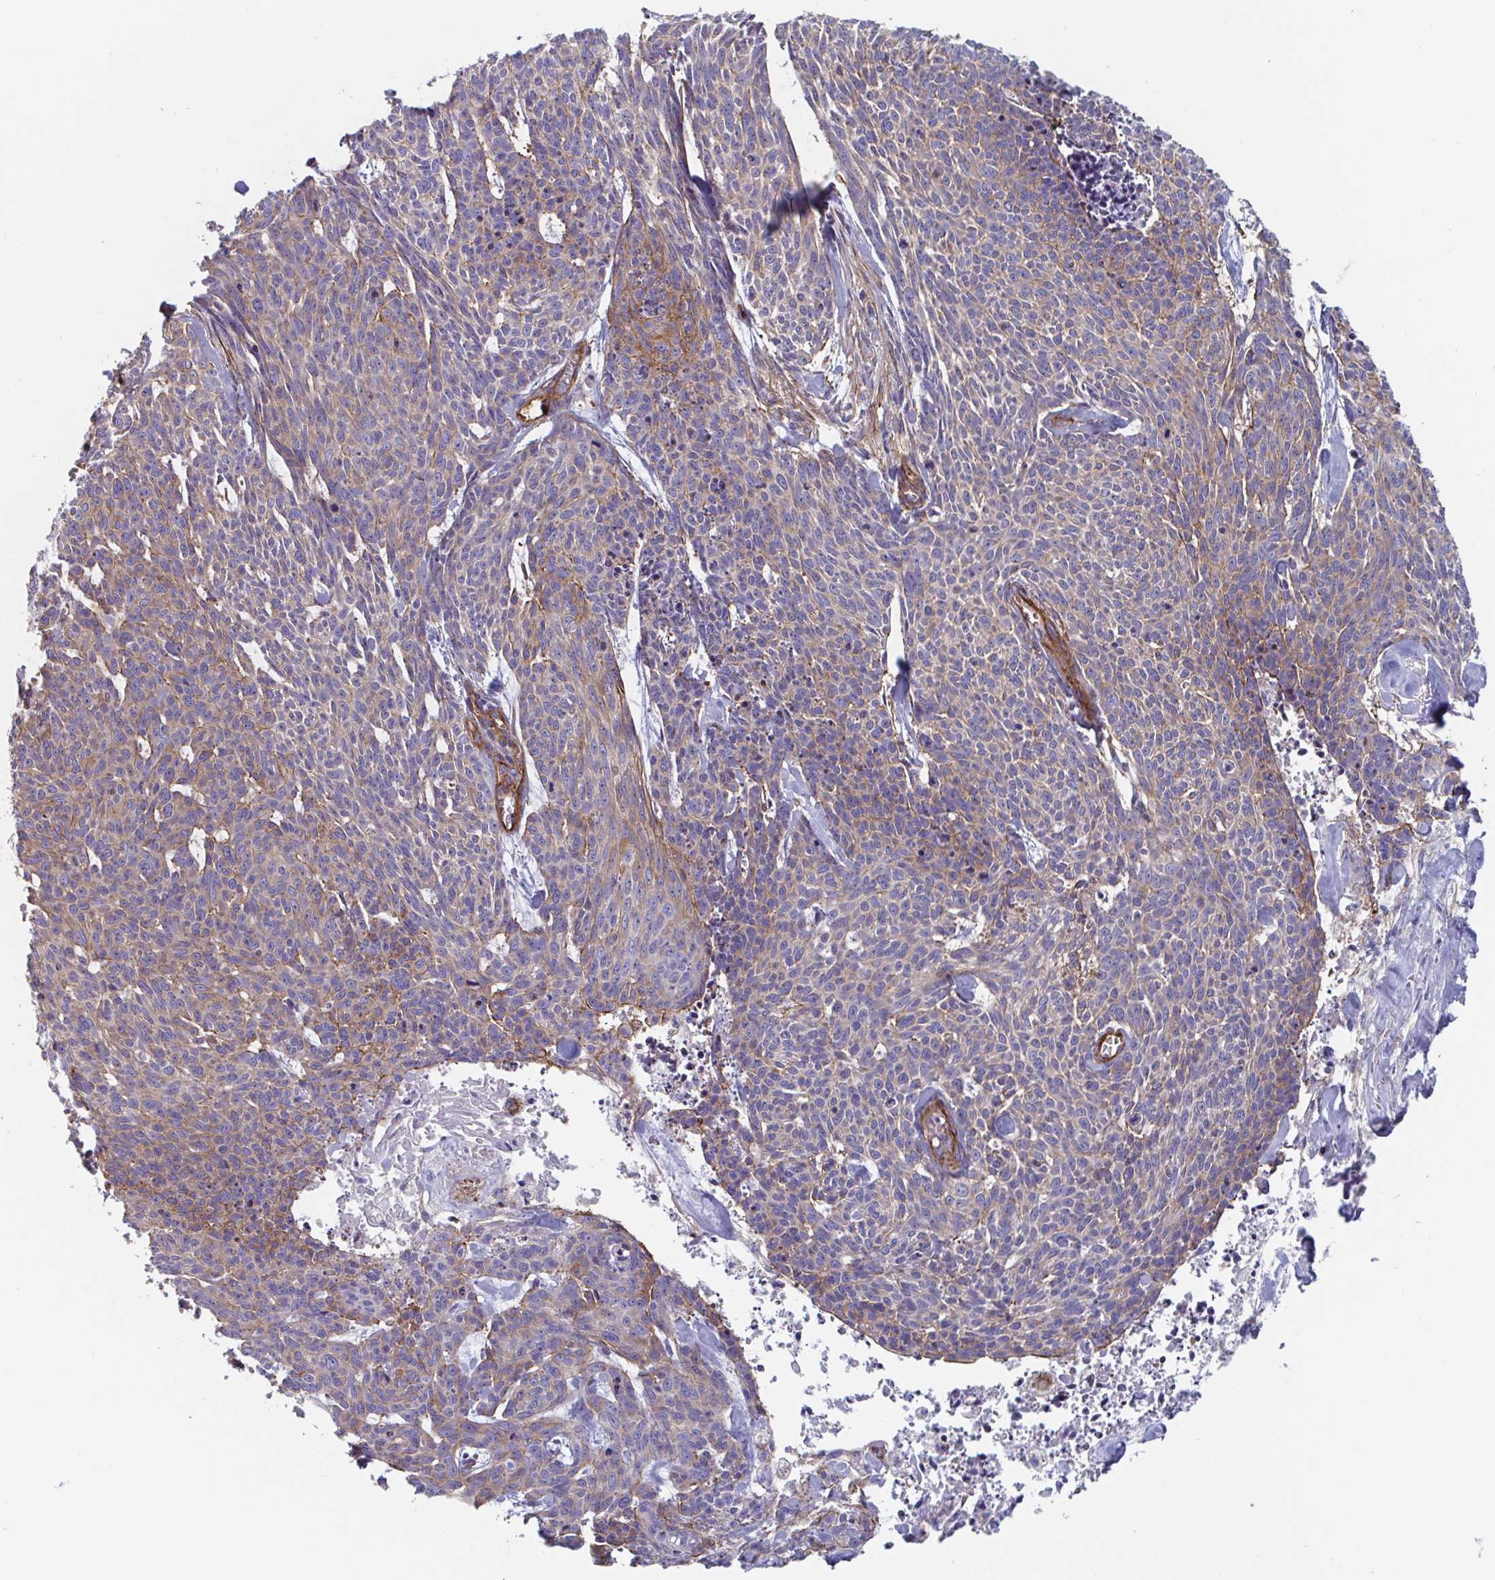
{"staining": {"intensity": "moderate", "quantity": "25%-75%", "location": "cytoplasmic/membranous"}, "tissue": "skin cancer", "cell_type": "Tumor cells", "image_type": "cancer", "snomed": [{"axis": "morphology", "description": "Basal cell carcinoma"}, {"axis": "topography", "description": "Skin"}], "caption": "Skin basal cell carcinoma was stained to show a protein in brown. There is medium levels of moderate cytoplasmic/membranous staining in about 25%-75% of tumor cells.", "gene": "SHISA7", "patient": {"sex": "female", "age": 93}}